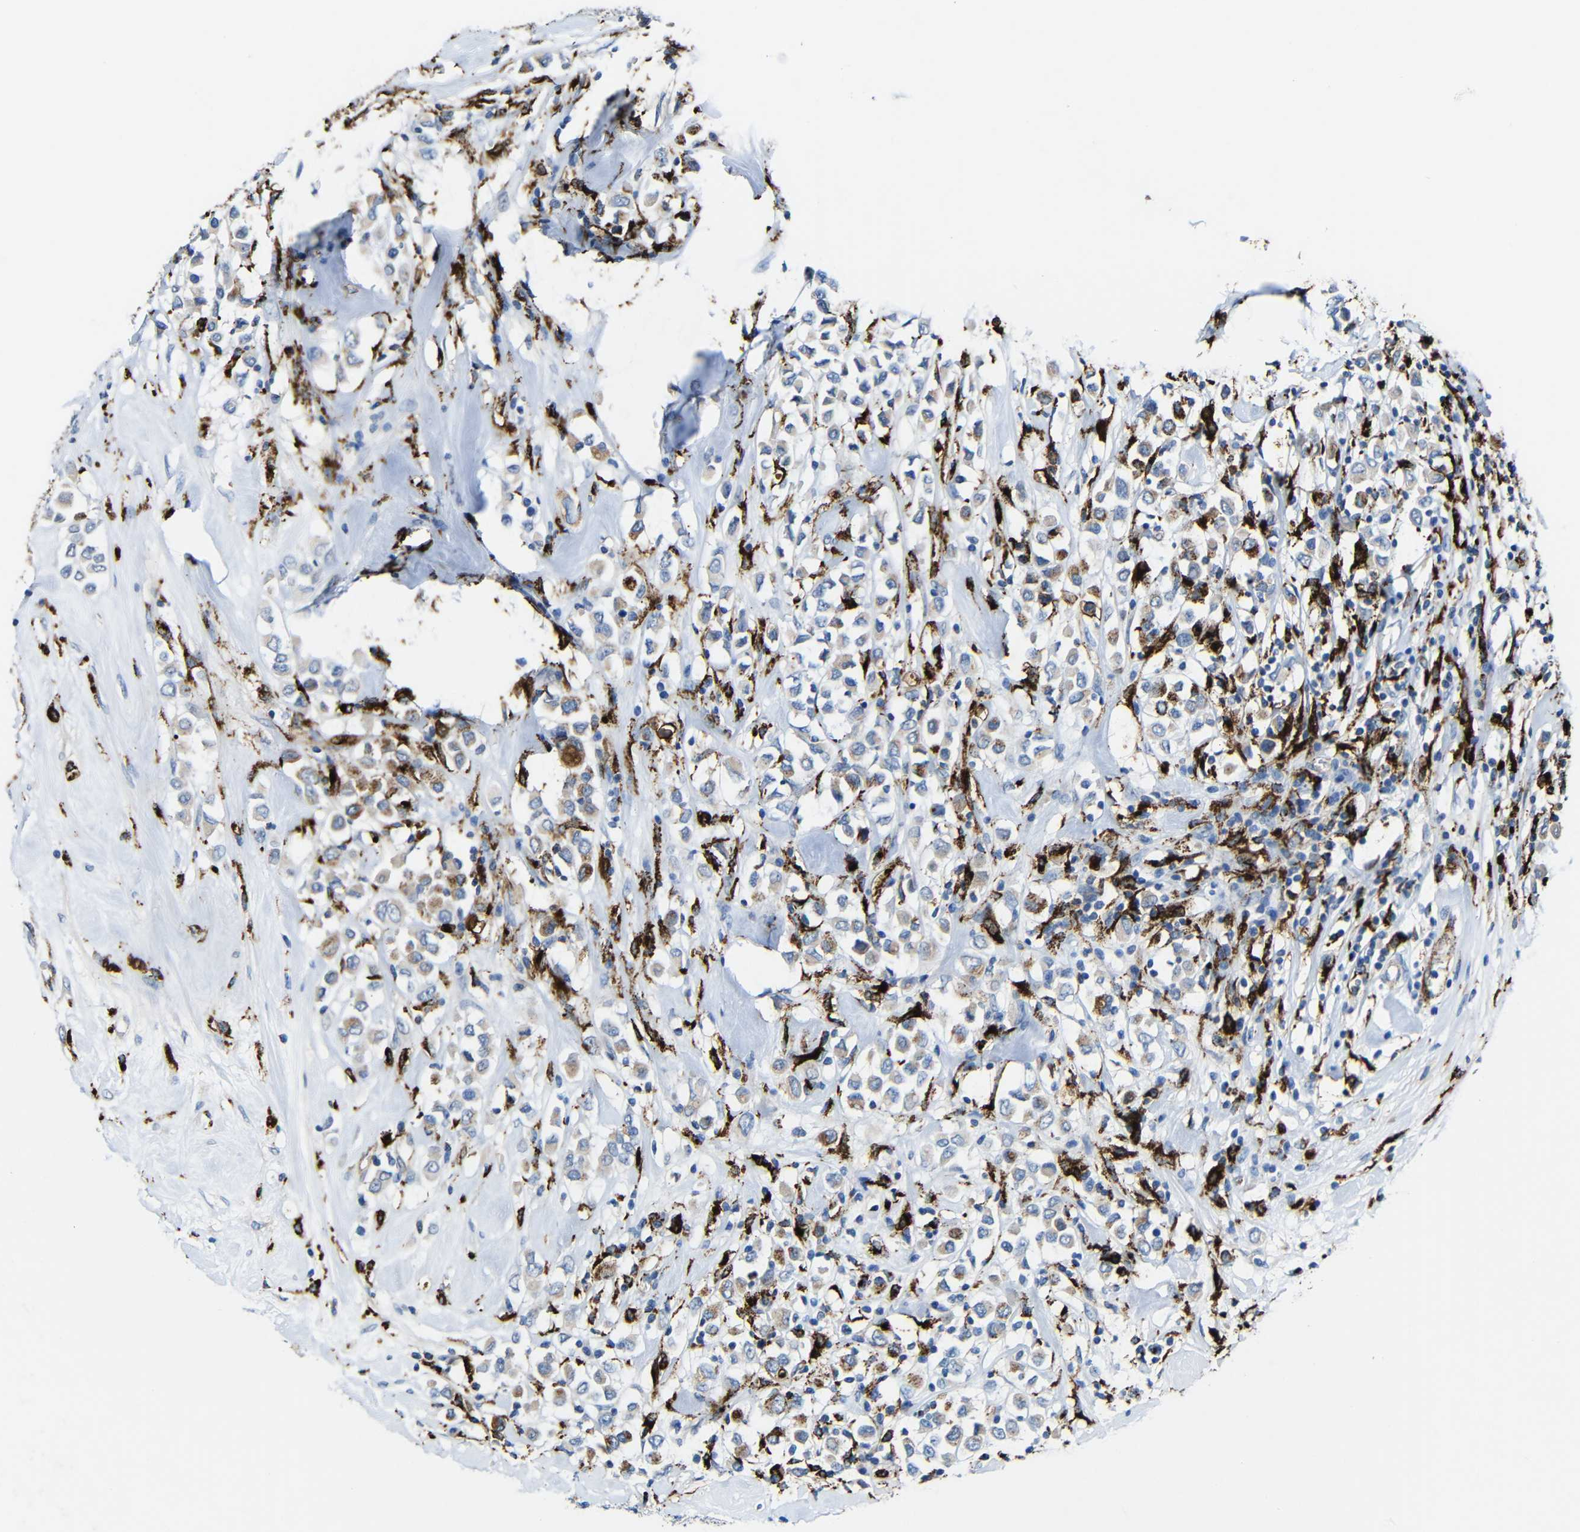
{"staining": {"intensity": "moderate", "quantity": ">75%", "location": "cytoplasmic/membranous"}, "tissue": "breast cancer", "cell_type": "Tumor cells", "image_type": "cancer", "snomed": [{"axis": "morphology", "description": "Duct carcinoma"}, {"axis": "topography", "description": "Breast"}], "caption": "Moderate cytoplasmic/membranous positivity for a protein is present in about >75% of tumor cells of infiltrating ductal carcinoma (breast) using IHC.", "gene": "HLA-DMA", "patient": {"sex": "female", "age": 61}}